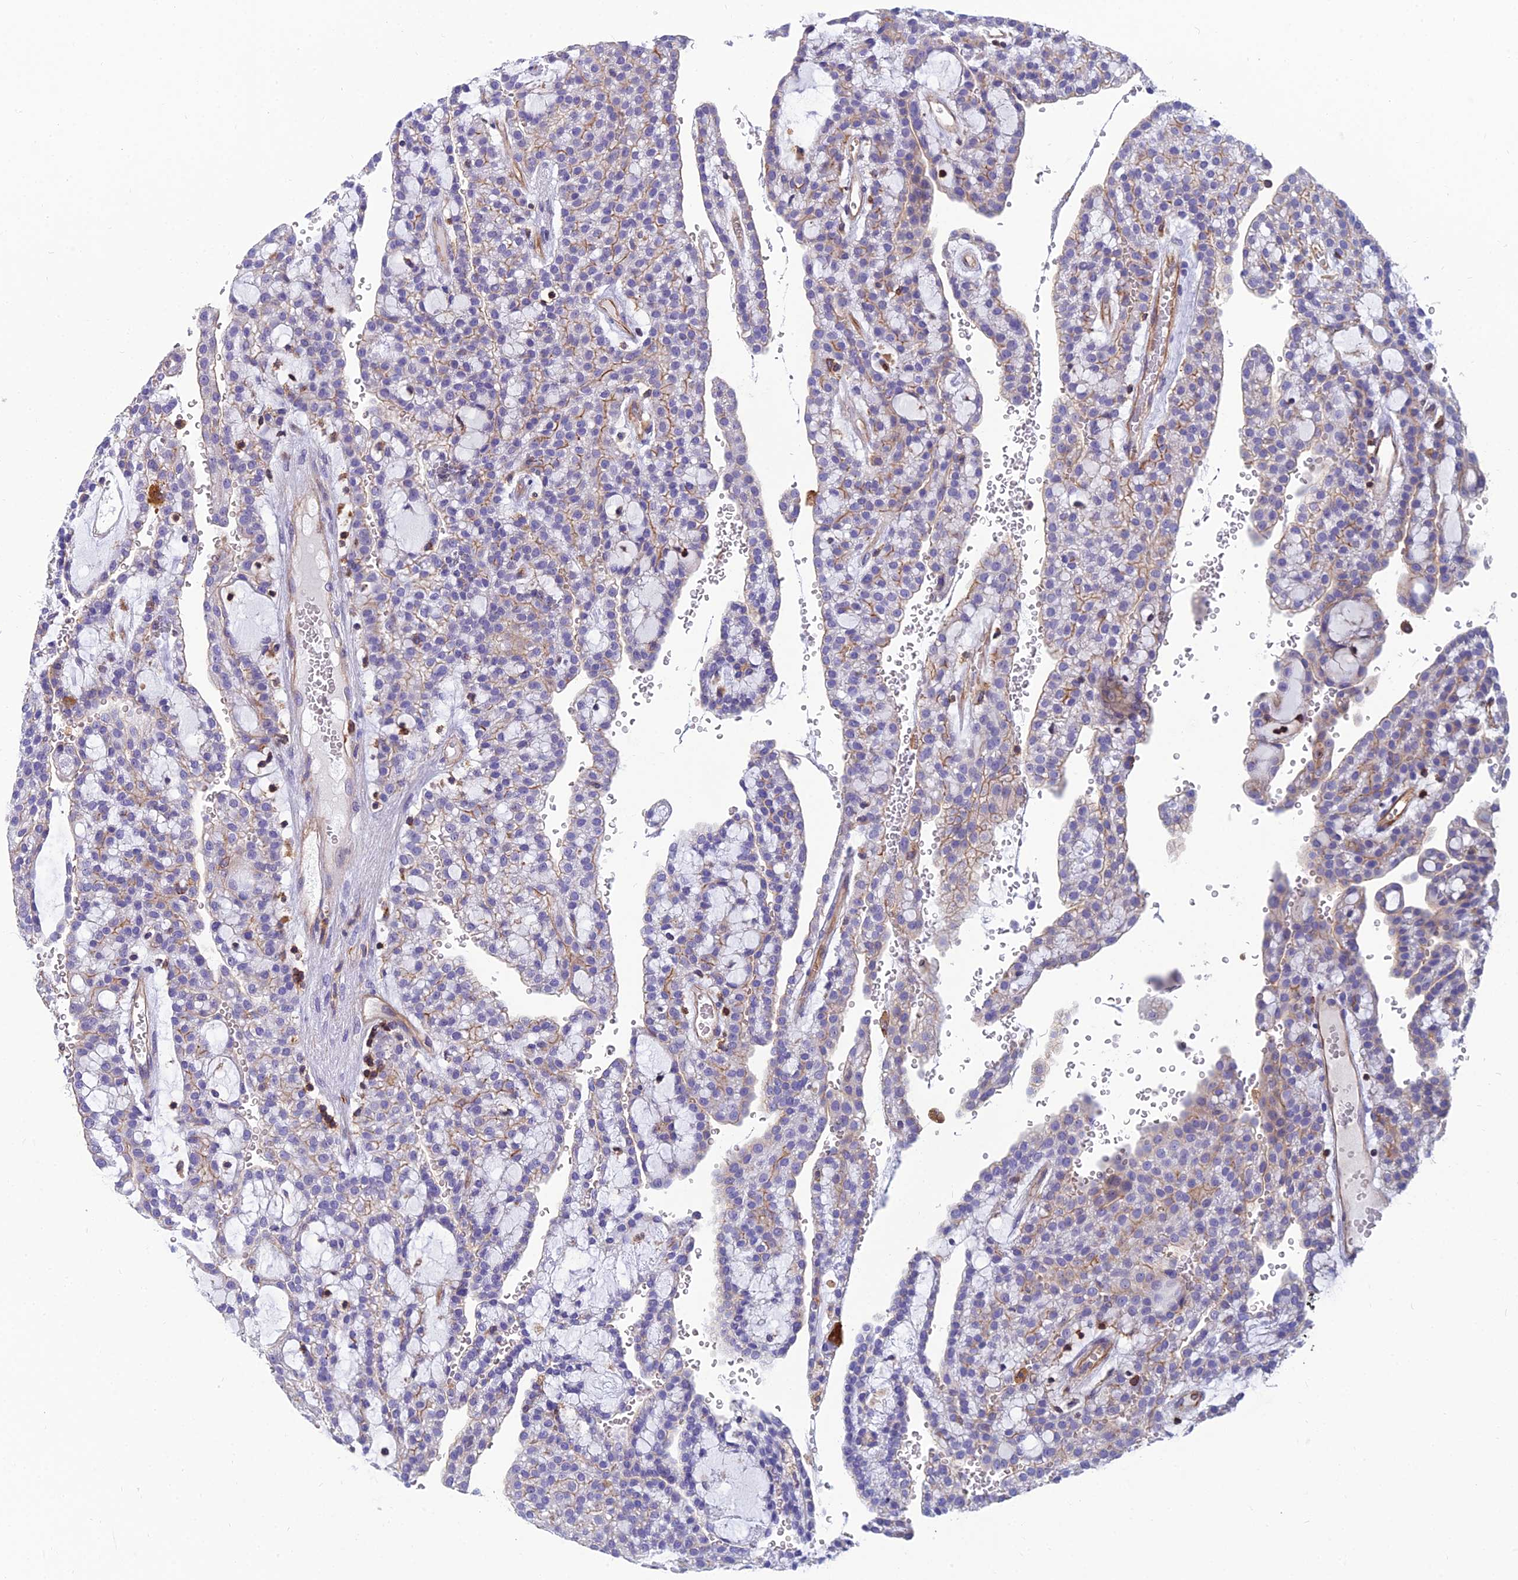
{"staining": {"intensity": "moderate", "quantity": "<25%", "location": "cytoplasmic/membranous"}, "tissue": "renal cancer", "cell_type": "Tumor cells", "image_type": "cancer", "snomed": [{"axis": "morphology", "description": "Adenocarcinoma, NOS"}, {"axis": "topography", "description": "Kidney"}], "caption": "A histopathology image showing moderate cytoplasmic/membranous positivity in approximately <25% of tumor cells in renal cancer, as visualized by brown immunohistochemical staining.", "gene": "PPP1R18", "patient": {"sex": "male", "age": 63}}